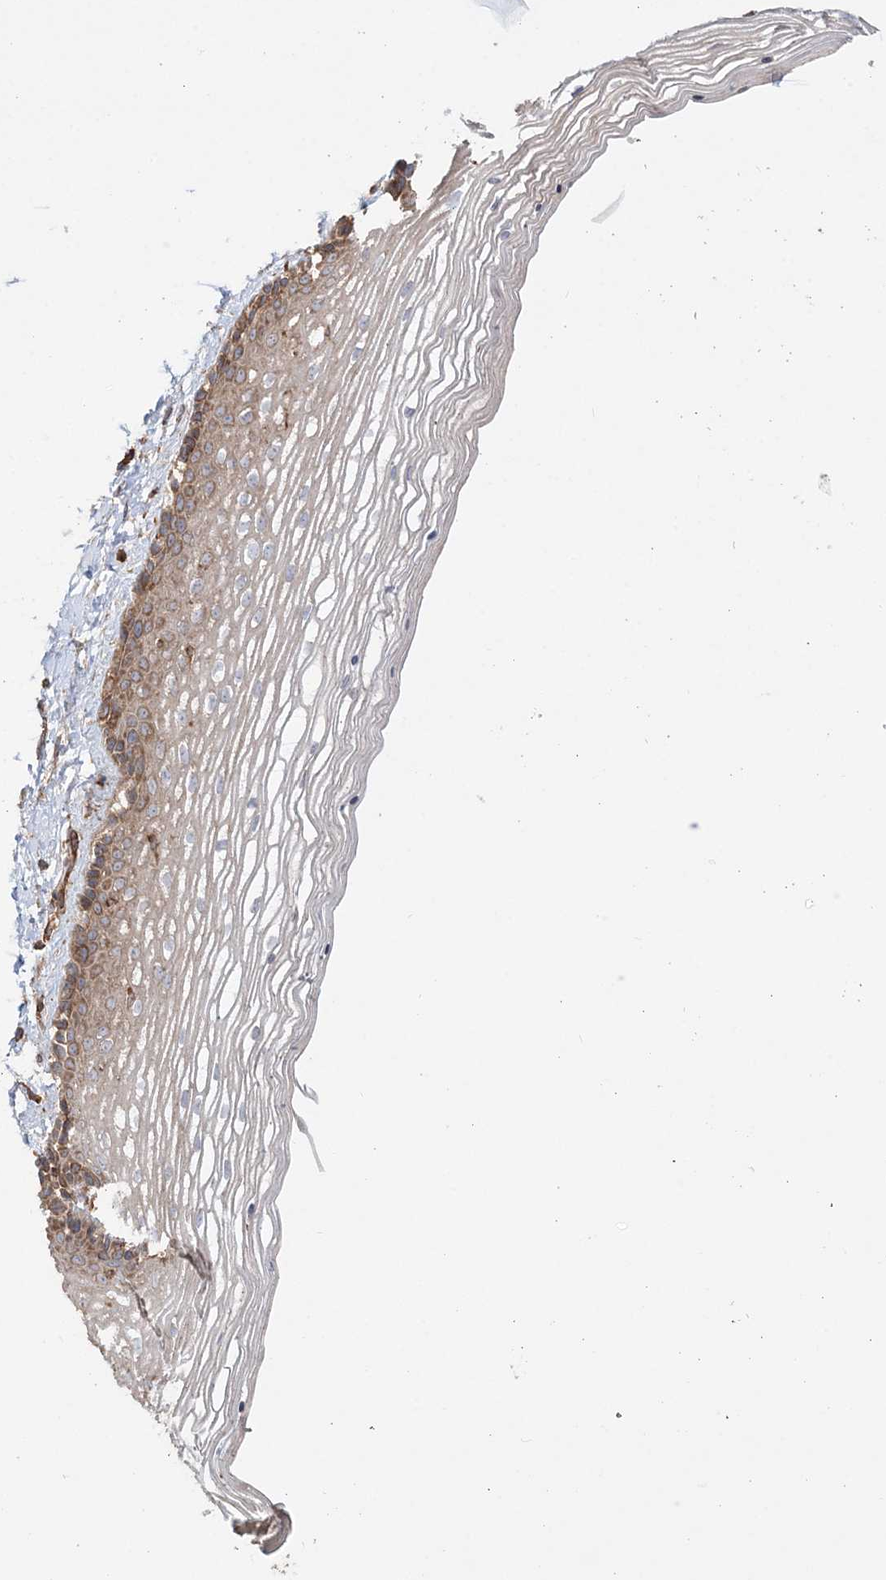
{"staining": {"intensity": "moderate", "quantity": ">75%", "location": "cytoplasmic/membranous"}, "tissue": "vagina", "cell_type": "Squamous epithelial cells", "image_type": "normal", "snomed": [{"axis": "morphology", "description": "Normal tissue, NOS"}, {"axis": "topography", "description": "Vagina"}], "caption": "Protein expression analysis of normal human vagina reveals moderate cytoplasmic/membranous positivity in approximately >75% of squamous epithelial cells.", "gene": "TBC1D5", "patient": {"sex": "female", "age": 46}}